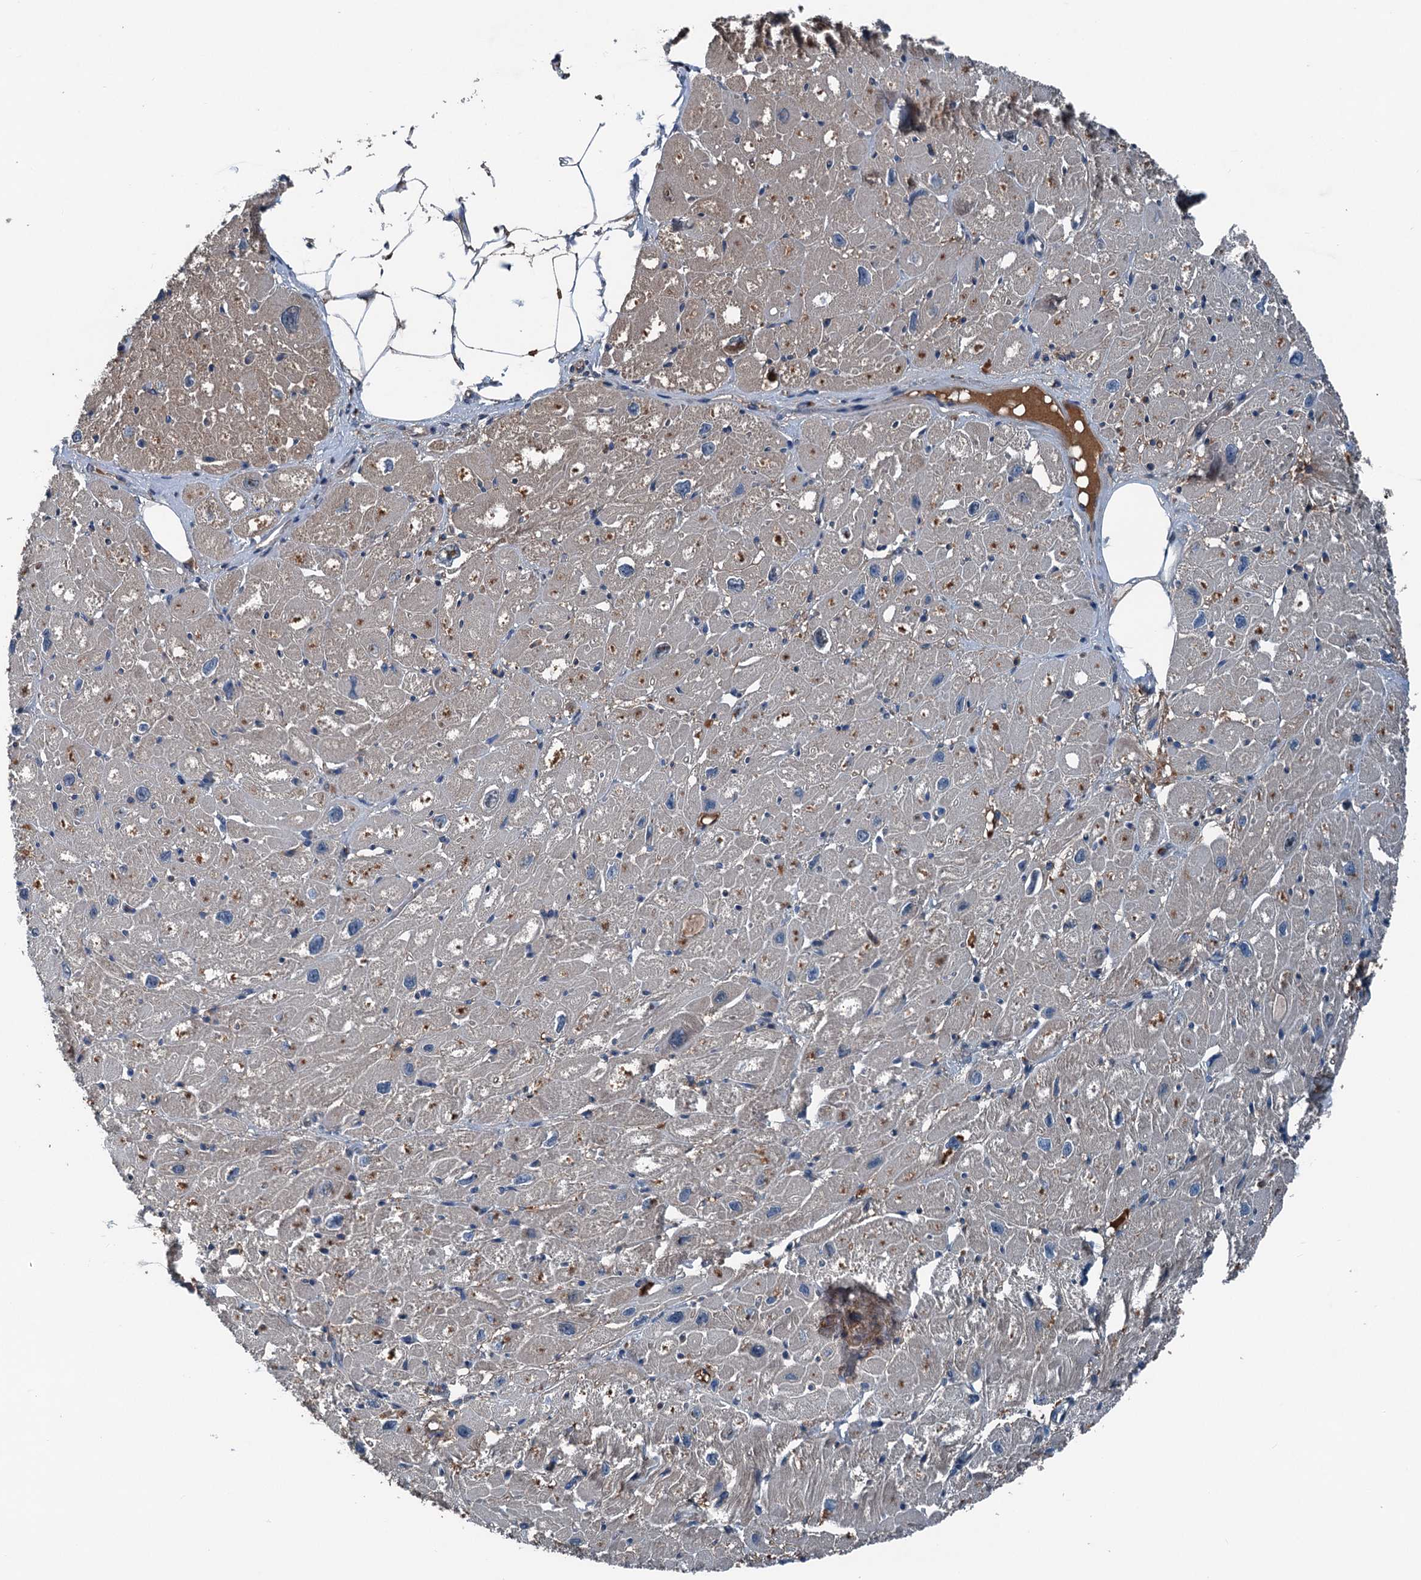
{"staining": {"intensity": "moderate", "quantity": "25%-75%", "location": "cytoplasmic/membranous"}, "tissue": "heart muscle", "cell_type": "Cardiomyocytes", "image_type": "normal", "snomed": [{"axis": "morphology", "description": "Normal tissue, NOS"}, {"axis": "topography", "description": "Heart"}], "caption": "Brown immunohistochemical staining in unremarkable human heart muscle shows moderate cytoplasmic/membranous positivity in approximately 25%-75% of cardiomyocytes. Nuclei are stained in blue.", "gene": "PDSS1", "patient": {"sex": "male", "age": 50}}